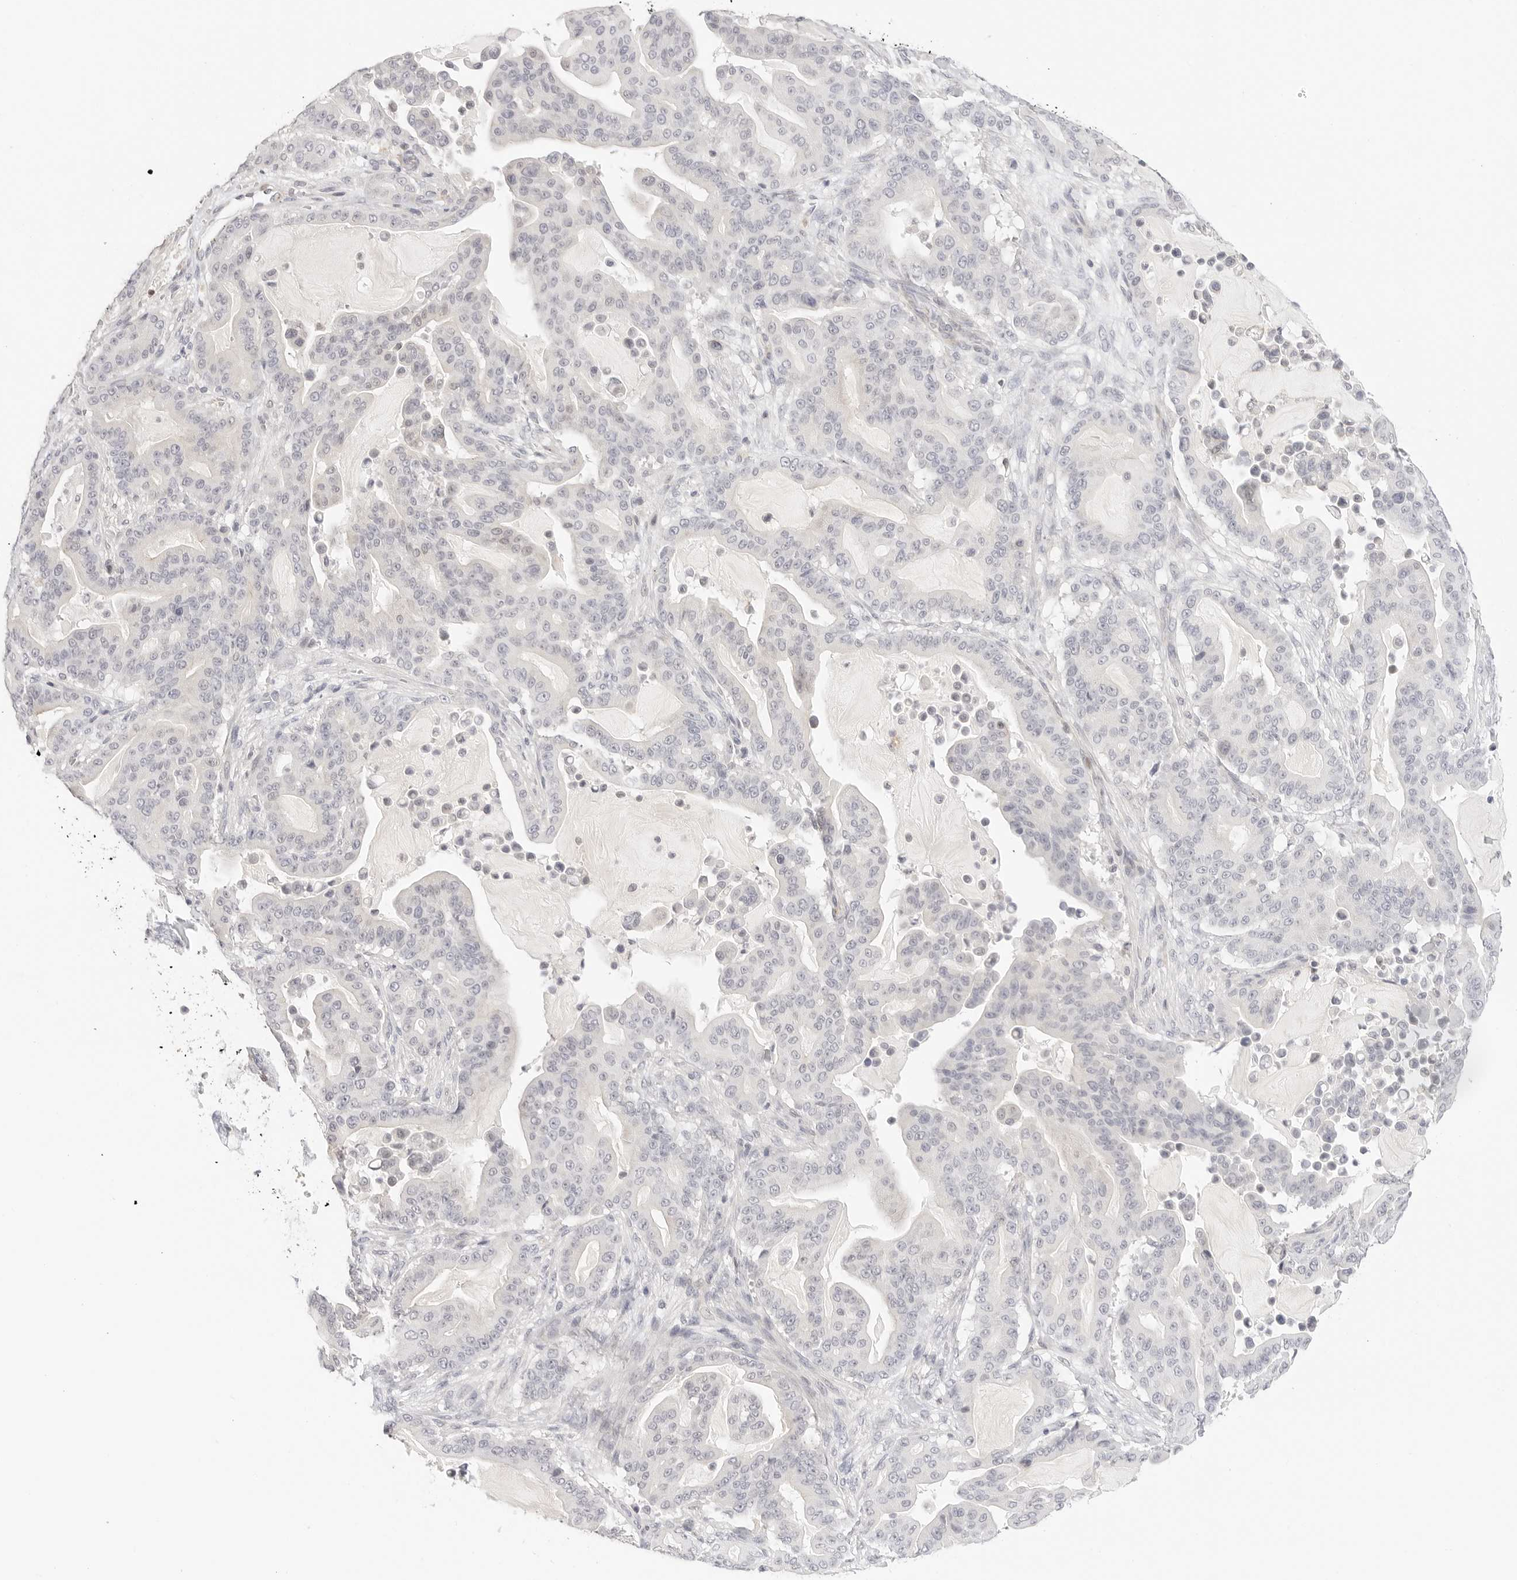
{"staining": {"intensity": "negative", "quantity": "none", "location": "none"}, "tissue": "pancreatic cancer", "cell_type": "Tumor cells", "image_type": "cancer", "snomed": [{"axis": "morphology", "description": "Adenocarcinoma, NOS"}, {"axis": "topography", "description": "Pancreas"}], "caption": "Immunohistochemical staining of human adenocarcinoma (pancreatic) shows no significant staining in tumor cells.", "gene": "PCDH19", "patient": {"sex": "male", "age": 63}}